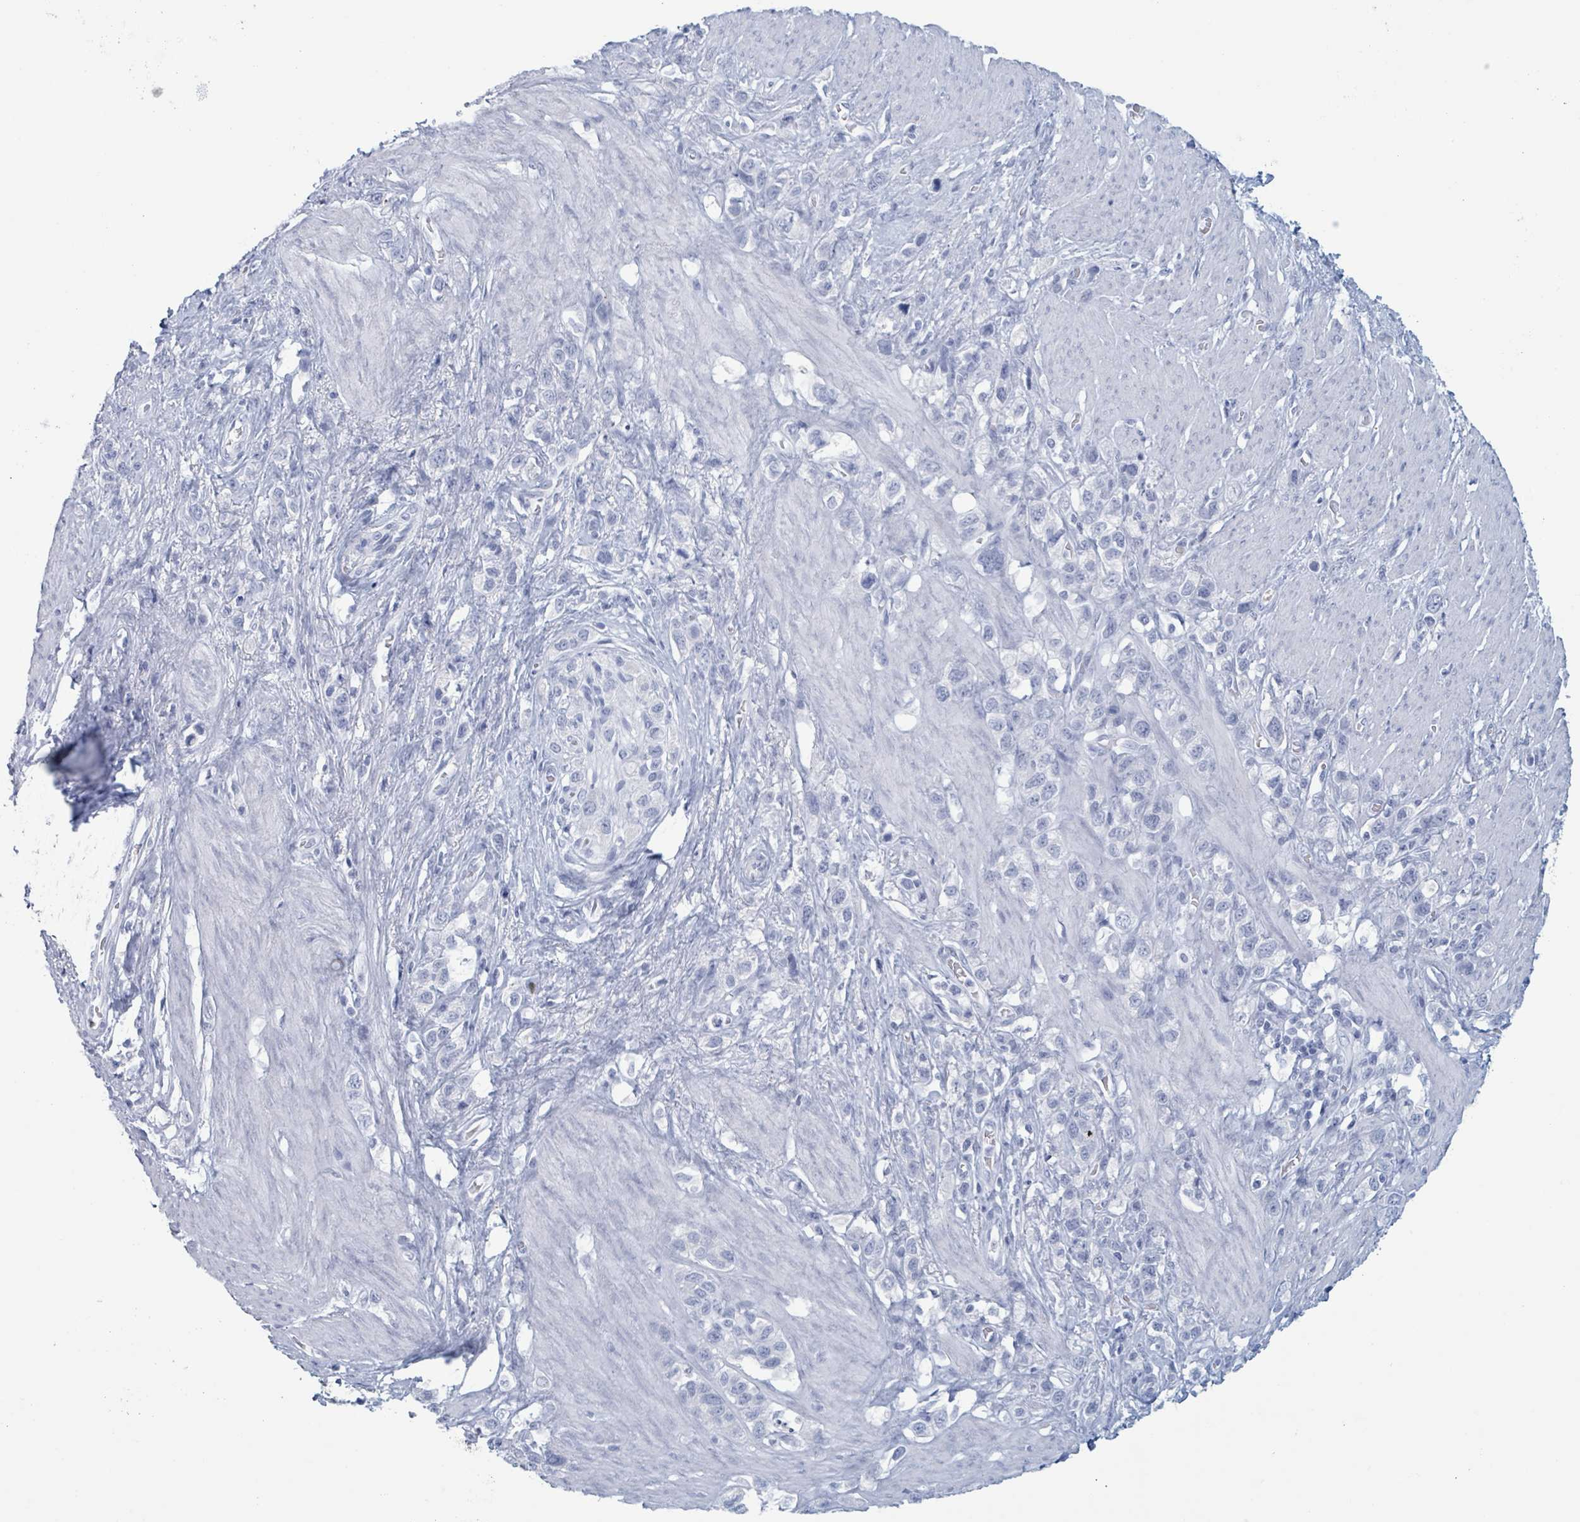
{"staining": {"intensity": "negative", "quantity": "none", "location": "none"}, "tissue": "stomach cancer", "cell_type": "Tumor cells", "image_type": "cancer", "snomed": [{"axis": "morphology", "description": "Adenocarcinoma, NOS"}, {"axis": "topography", "description": "Stomach"}], "caption": "This is a micrograph of immunohistochemistry (IHC) staining of stomach adenocarcinoma, which shows no staining in tumor cells.", "gene": "KLK4", "patient": {"sex": "female", "age": 65}}